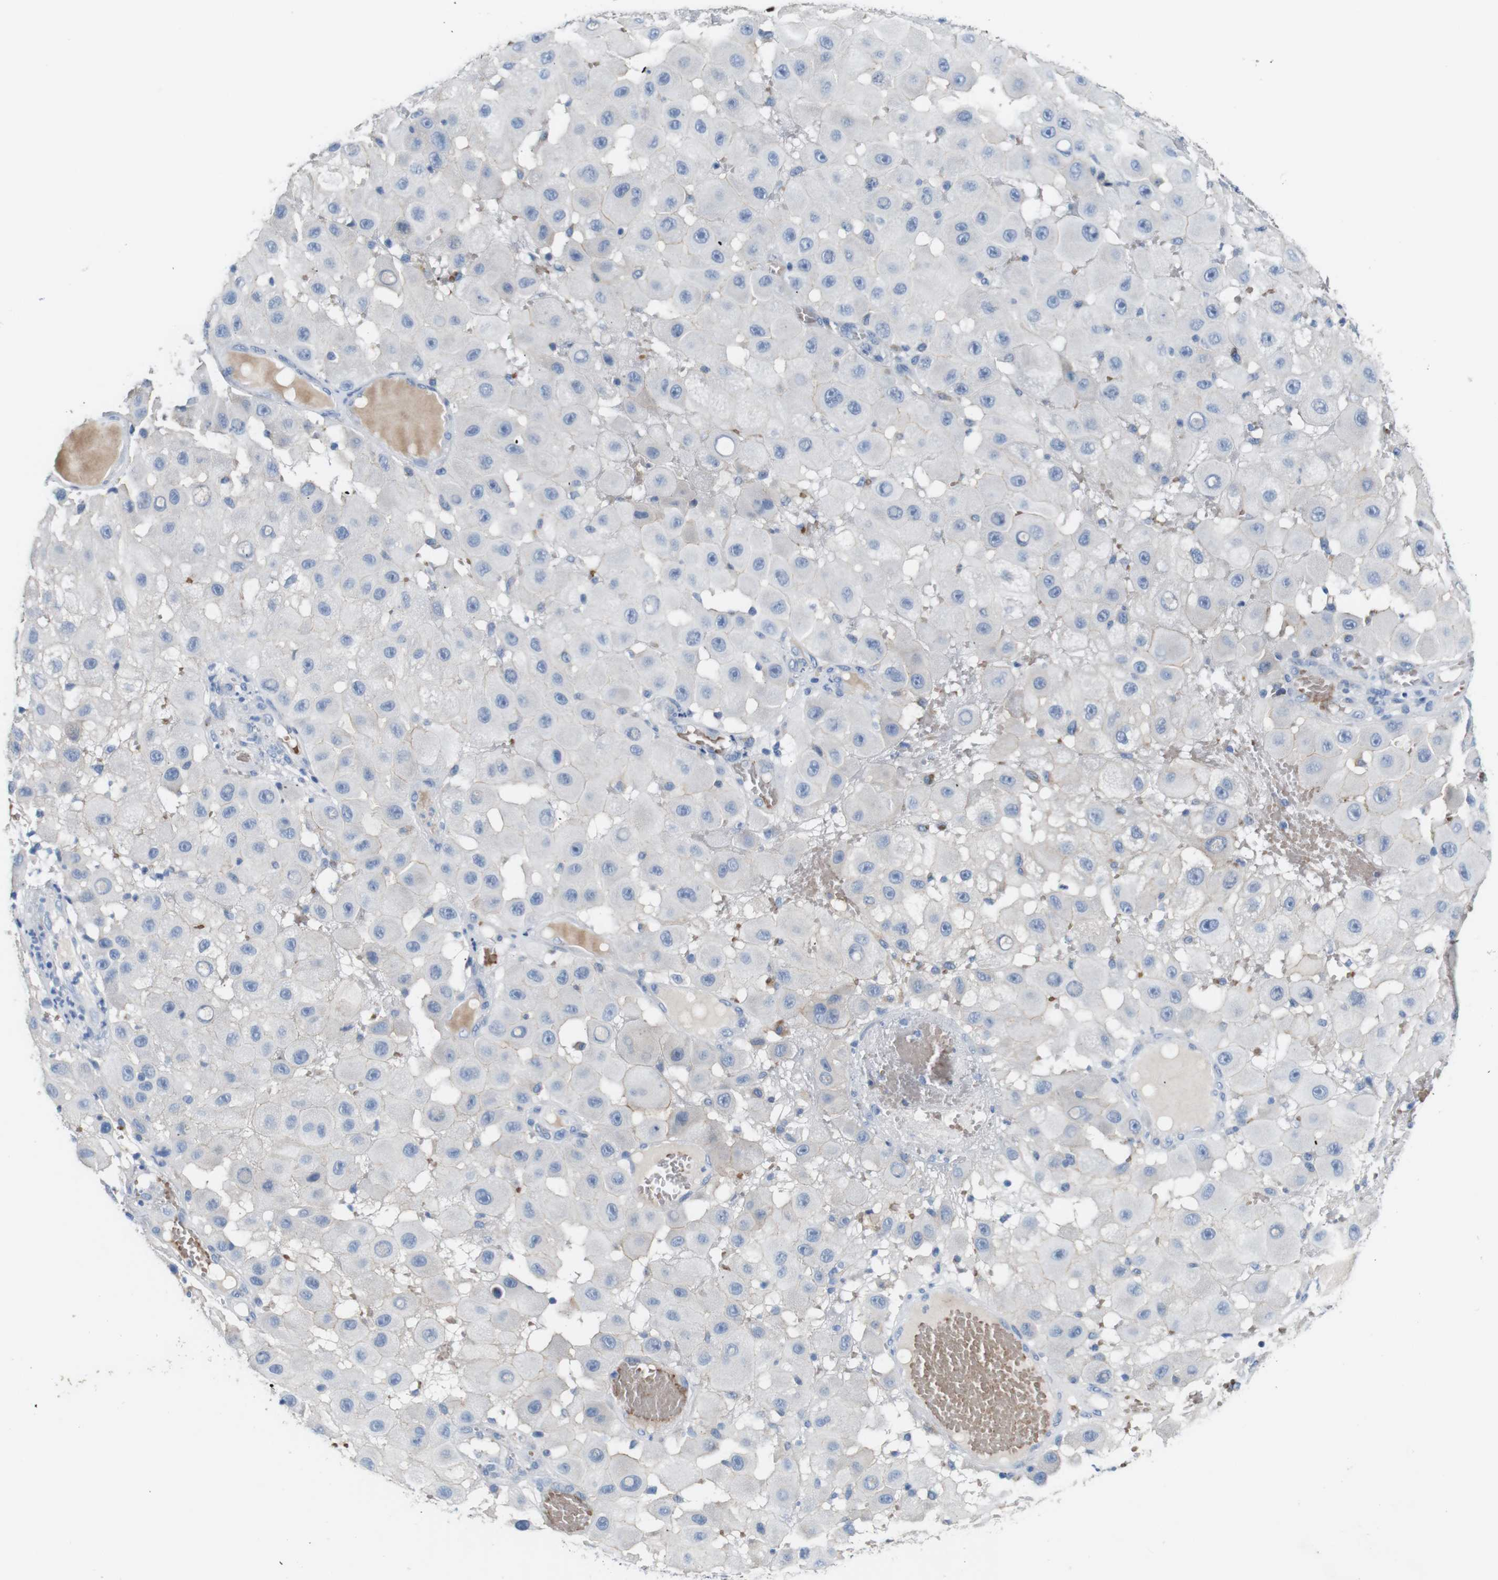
{"staining": {"intensity": "negative", "quantity": "none", "location": "none"}, "tissue": "melanoma", "cell_type": "Tumor cells", "image_type": "cancer", "snomed": [{"axis": "morphology", "description": "Malignant melanoma, NOS"}, {"axis": "topography", "description": "Skin"}], "caption": "This is an immunohistochemistry (IHC) micrograph of human melanoma. There is no positivity in tumor cells.", "gene": "IGSF8", "patient": {"sex": "female", "age": 81}}